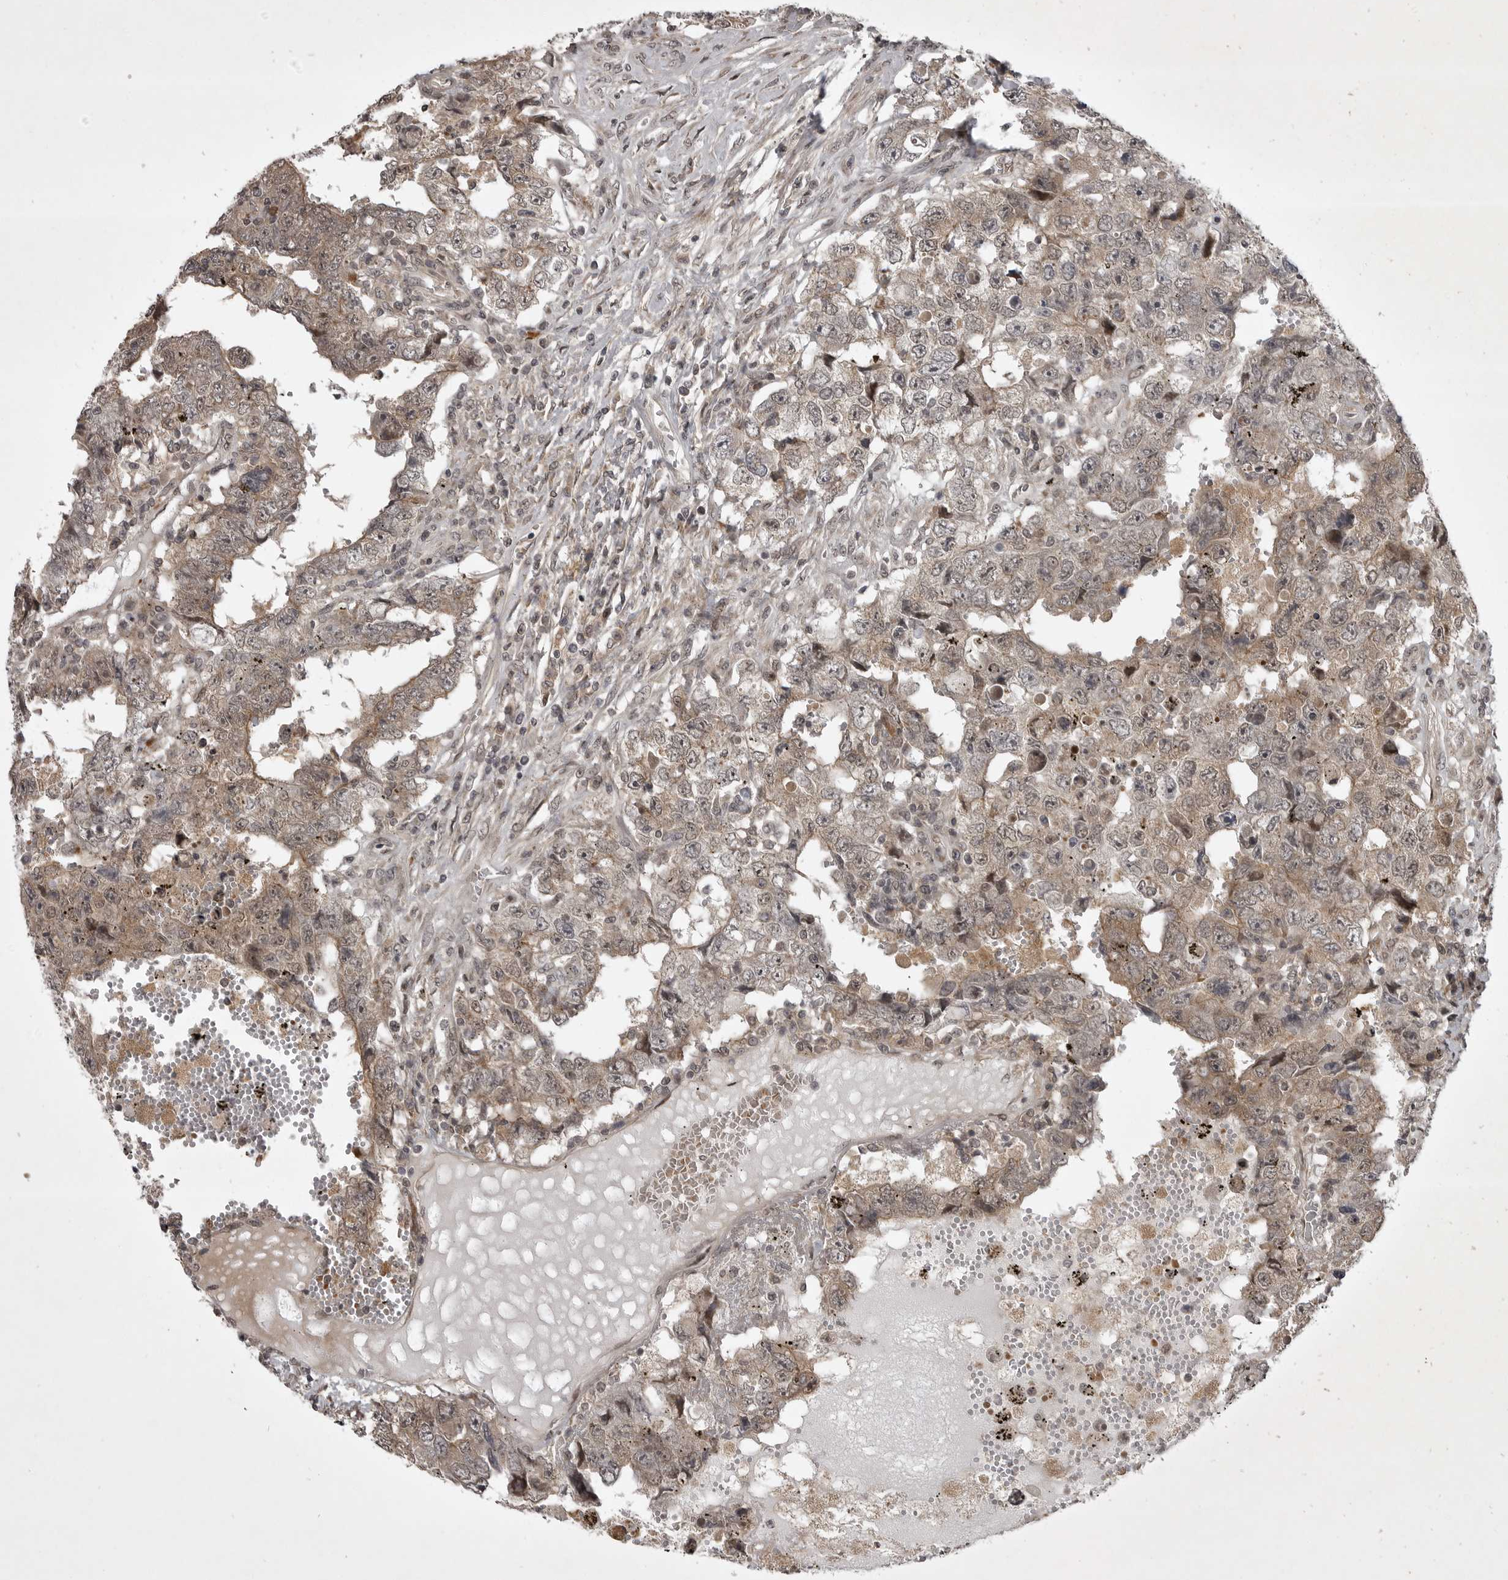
{"staining": {"intensity": "moderate", "quantity": ">75%", "location": "cytoplasmic/membranous"}, "tissue": "testis cancer", "cell_type": "Tumor cells", "image_type": "cancer", "snomed": [{"axis": "morphology", "description": "Carcinoma, Embryonal, NOS"}, {"axis": "topography", "description": "Testis"}], "caption": "The immunohistochemical stain labels moderate cytoplasmic/membranous staining in tumor cells of embryonal carcinoma (testis) tissue.", "gene": "SNX16", "patient": {"sex": "male", "age": 26}}